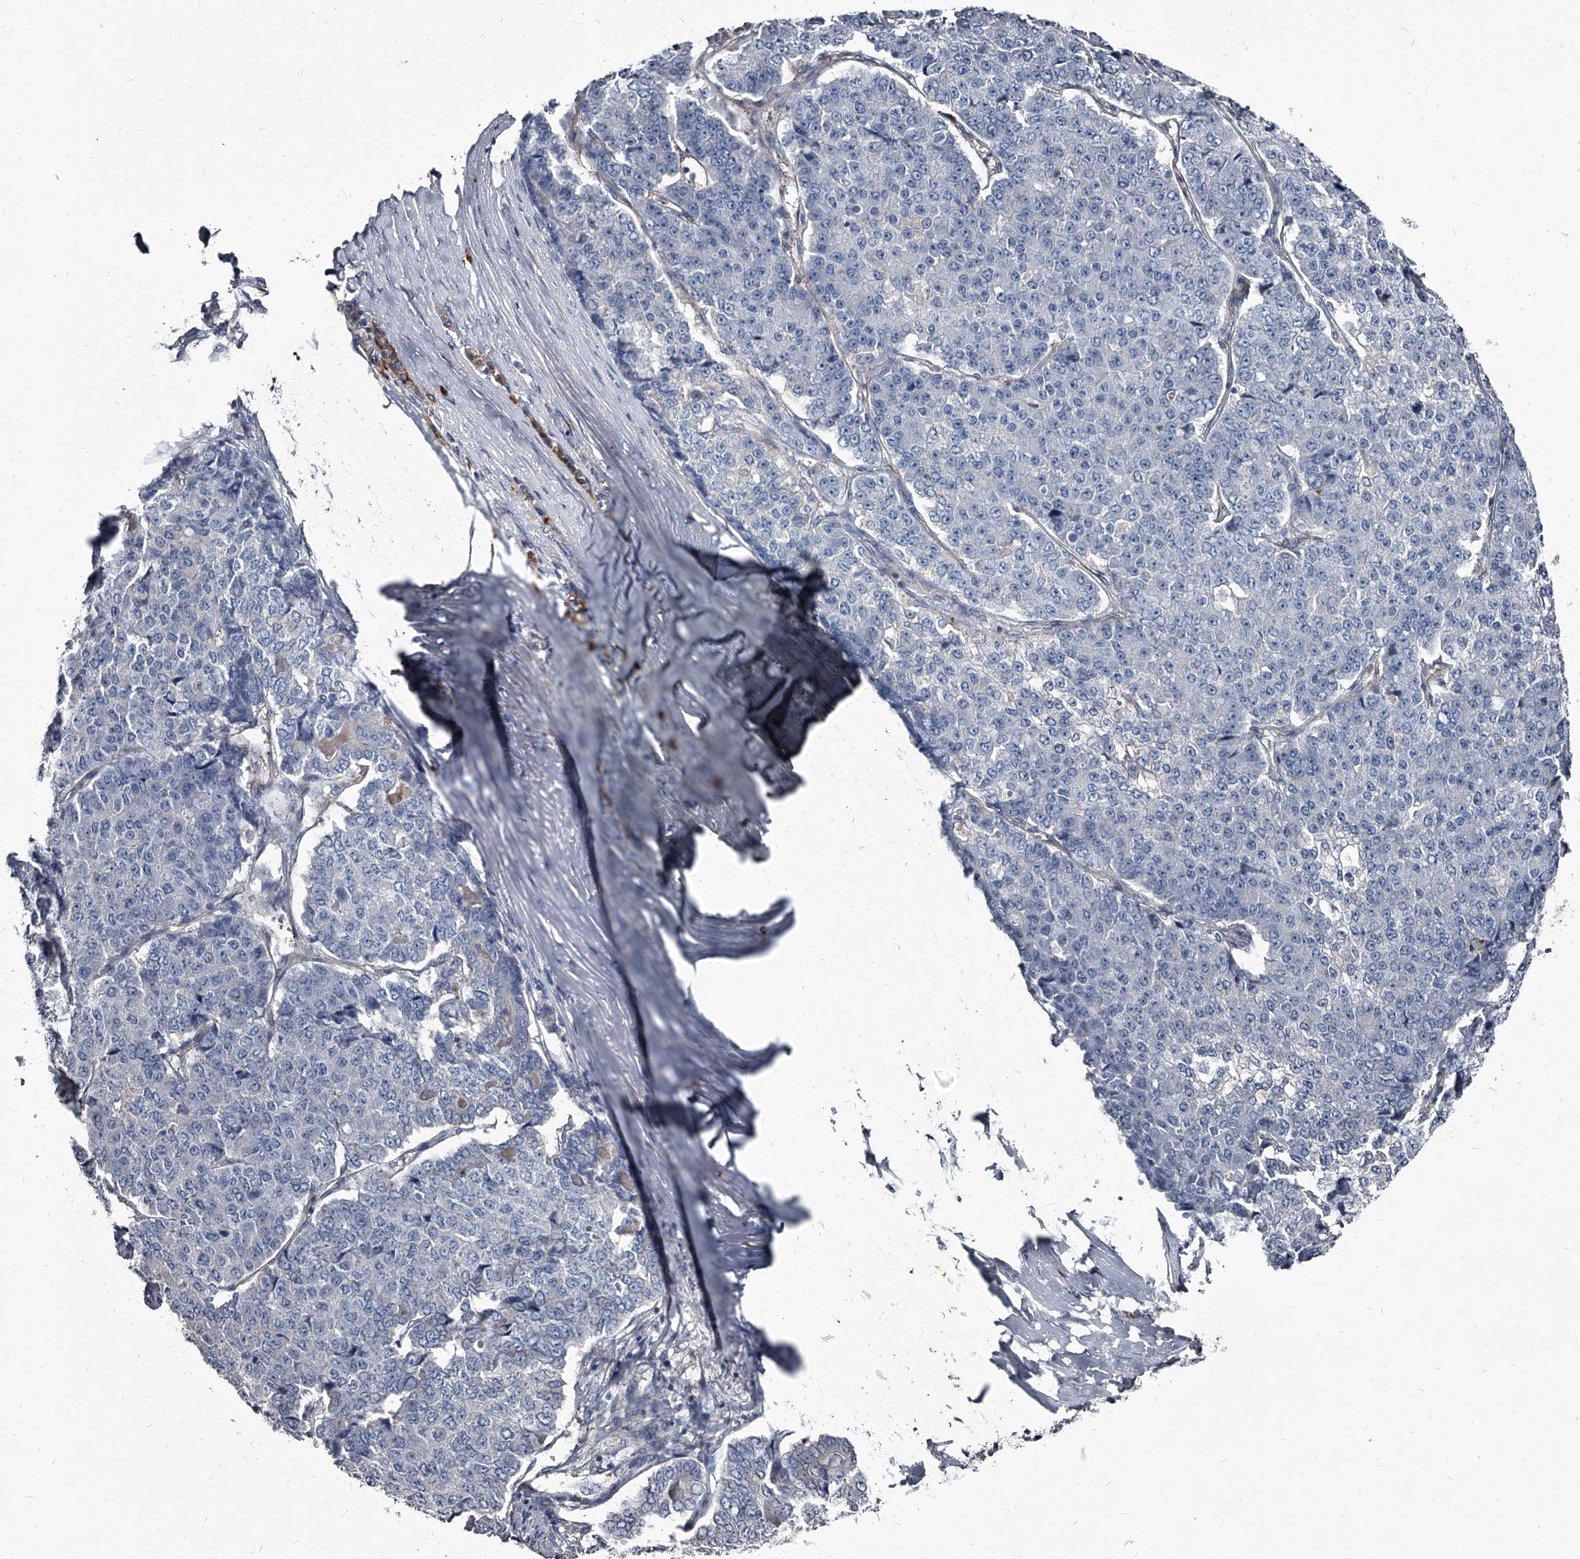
{"staining": {"intensity": "negative", "quantity": "none", "location": "none"}, "tissue": "pancreatic cancer", "cell_type": "Tumor cells", "image_type": "cancer", "snomed": [{"axis": "morphology", "description": "Adenocarcinoma, NOS"}, {"axis": "topography", "description": "Pancreas"}], "caption": "Immunohistochemistry histopathology image of neoplastic tissue: human pancreatic adenocarcinoma stained with DAB reveals no significant protein staining in tumor cells.", "gene": "PGLYRP3", "patient": {"sex": "male", "age": 50}}